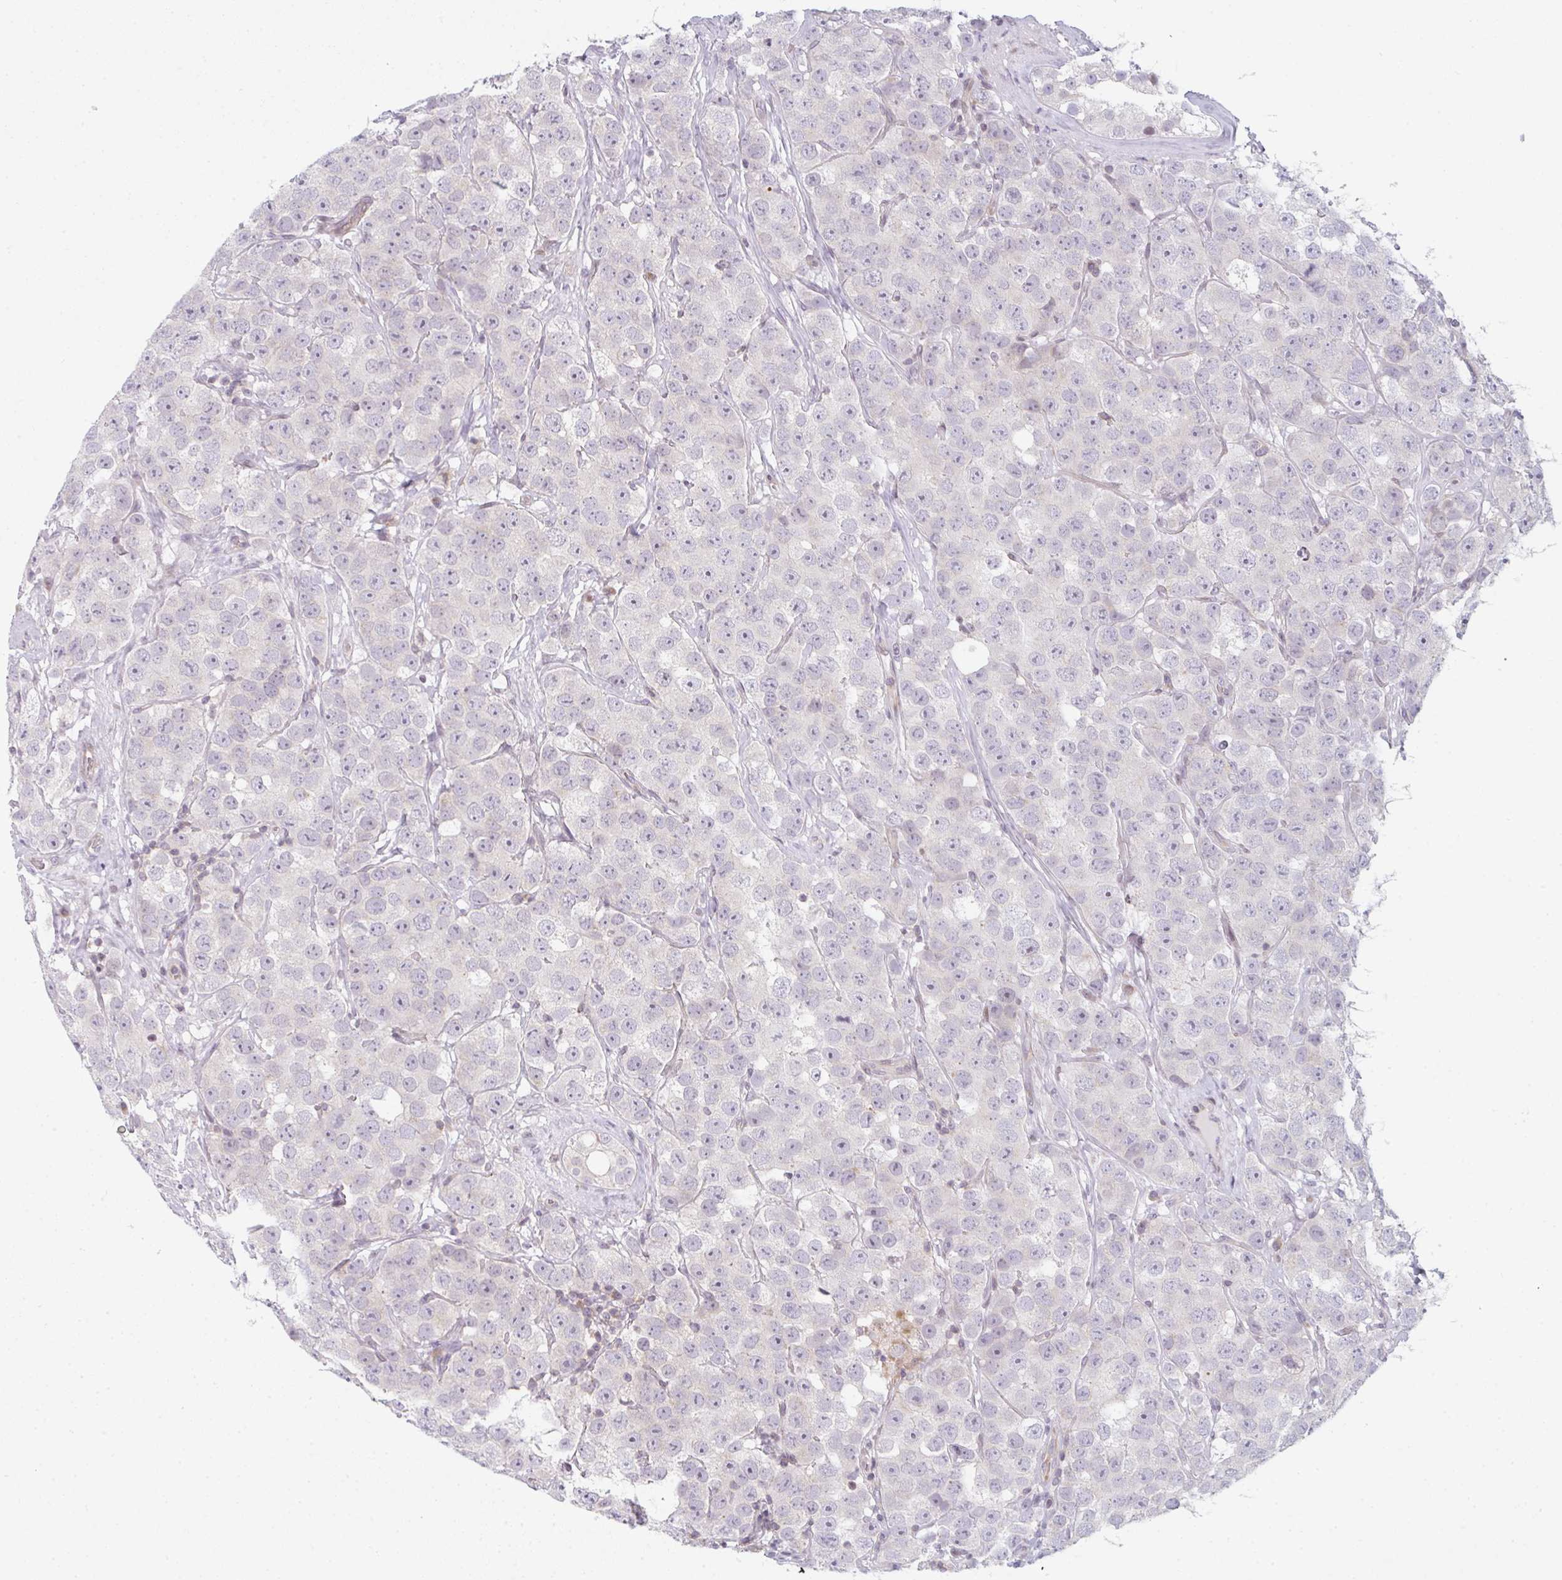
{"staining": {"intensity": "negative", "quantity": "none", "location": "none"}, "tissue": "testis cancer", "cell_type": "Tumor cells", "image_type": "cancer", "snomed": [{"axis": "morphology", "description": "Seminoma, NOS"}, {"axis": "topography", "description": "Testis"}], "caption": "This is a image of IHC staining of testis cancer, which shows no staining in tumor cells.", "gene": "TMEM237", "patient": {"sex": "male", "age": 28}}